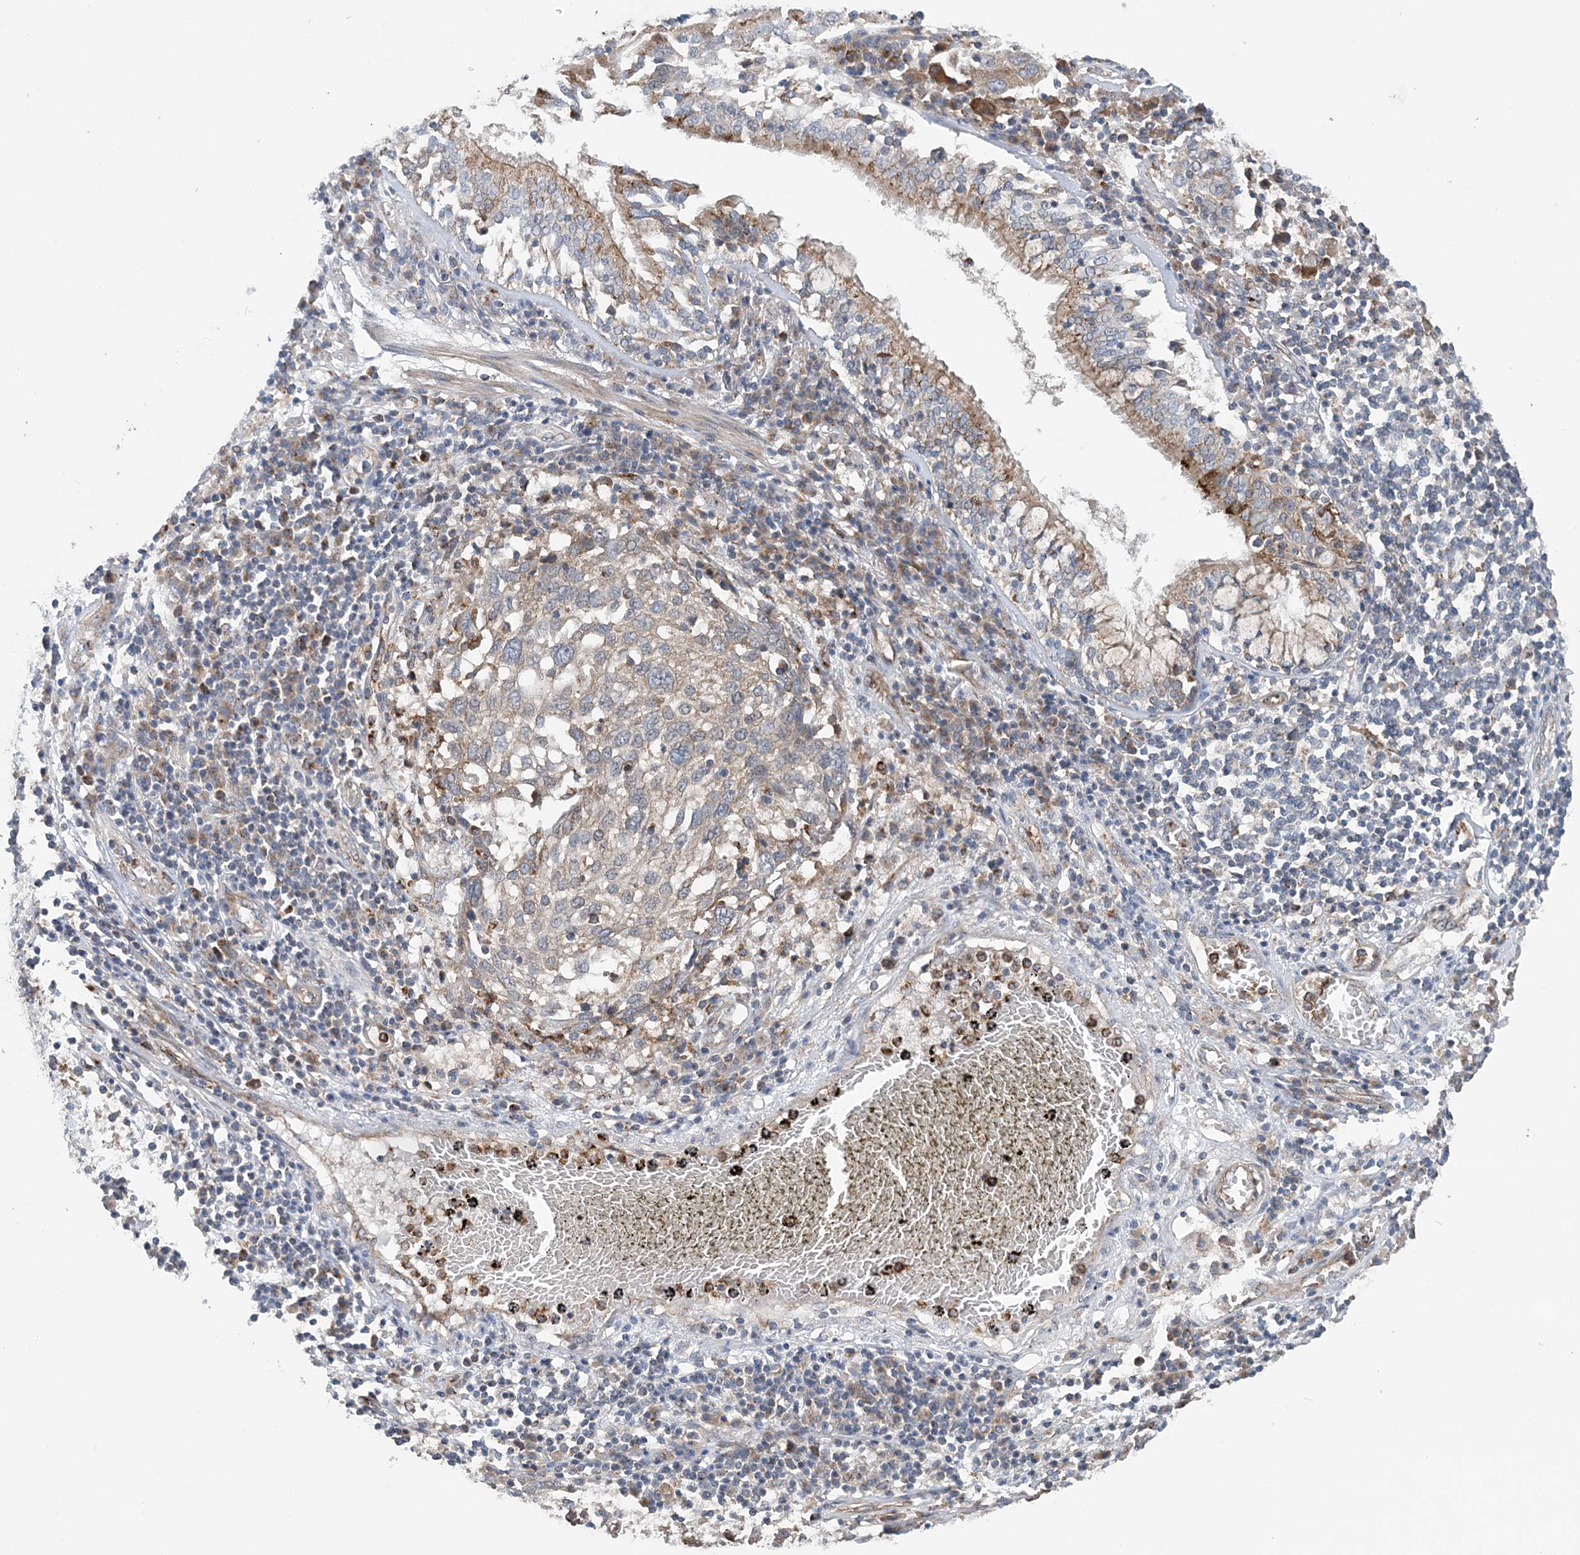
{"staining": {"intensity": "negative", "quantity": "none", "location": "none"}, "tissue": "lung cancer", "cell_type": "Tumor cells", "image_type": "cancer", "snomed": [{"axis": "morphology", "description": "Squamous cell carcinoma, NOS"}, {"axis": "topography", "description": "Lung"}], "caption": "Tumor cells show no significant protein staining in lung cancer (squamous cell carcinoma).", "gene": "PTTG1IP", "patient": {"sex": "male", "age": 65}}